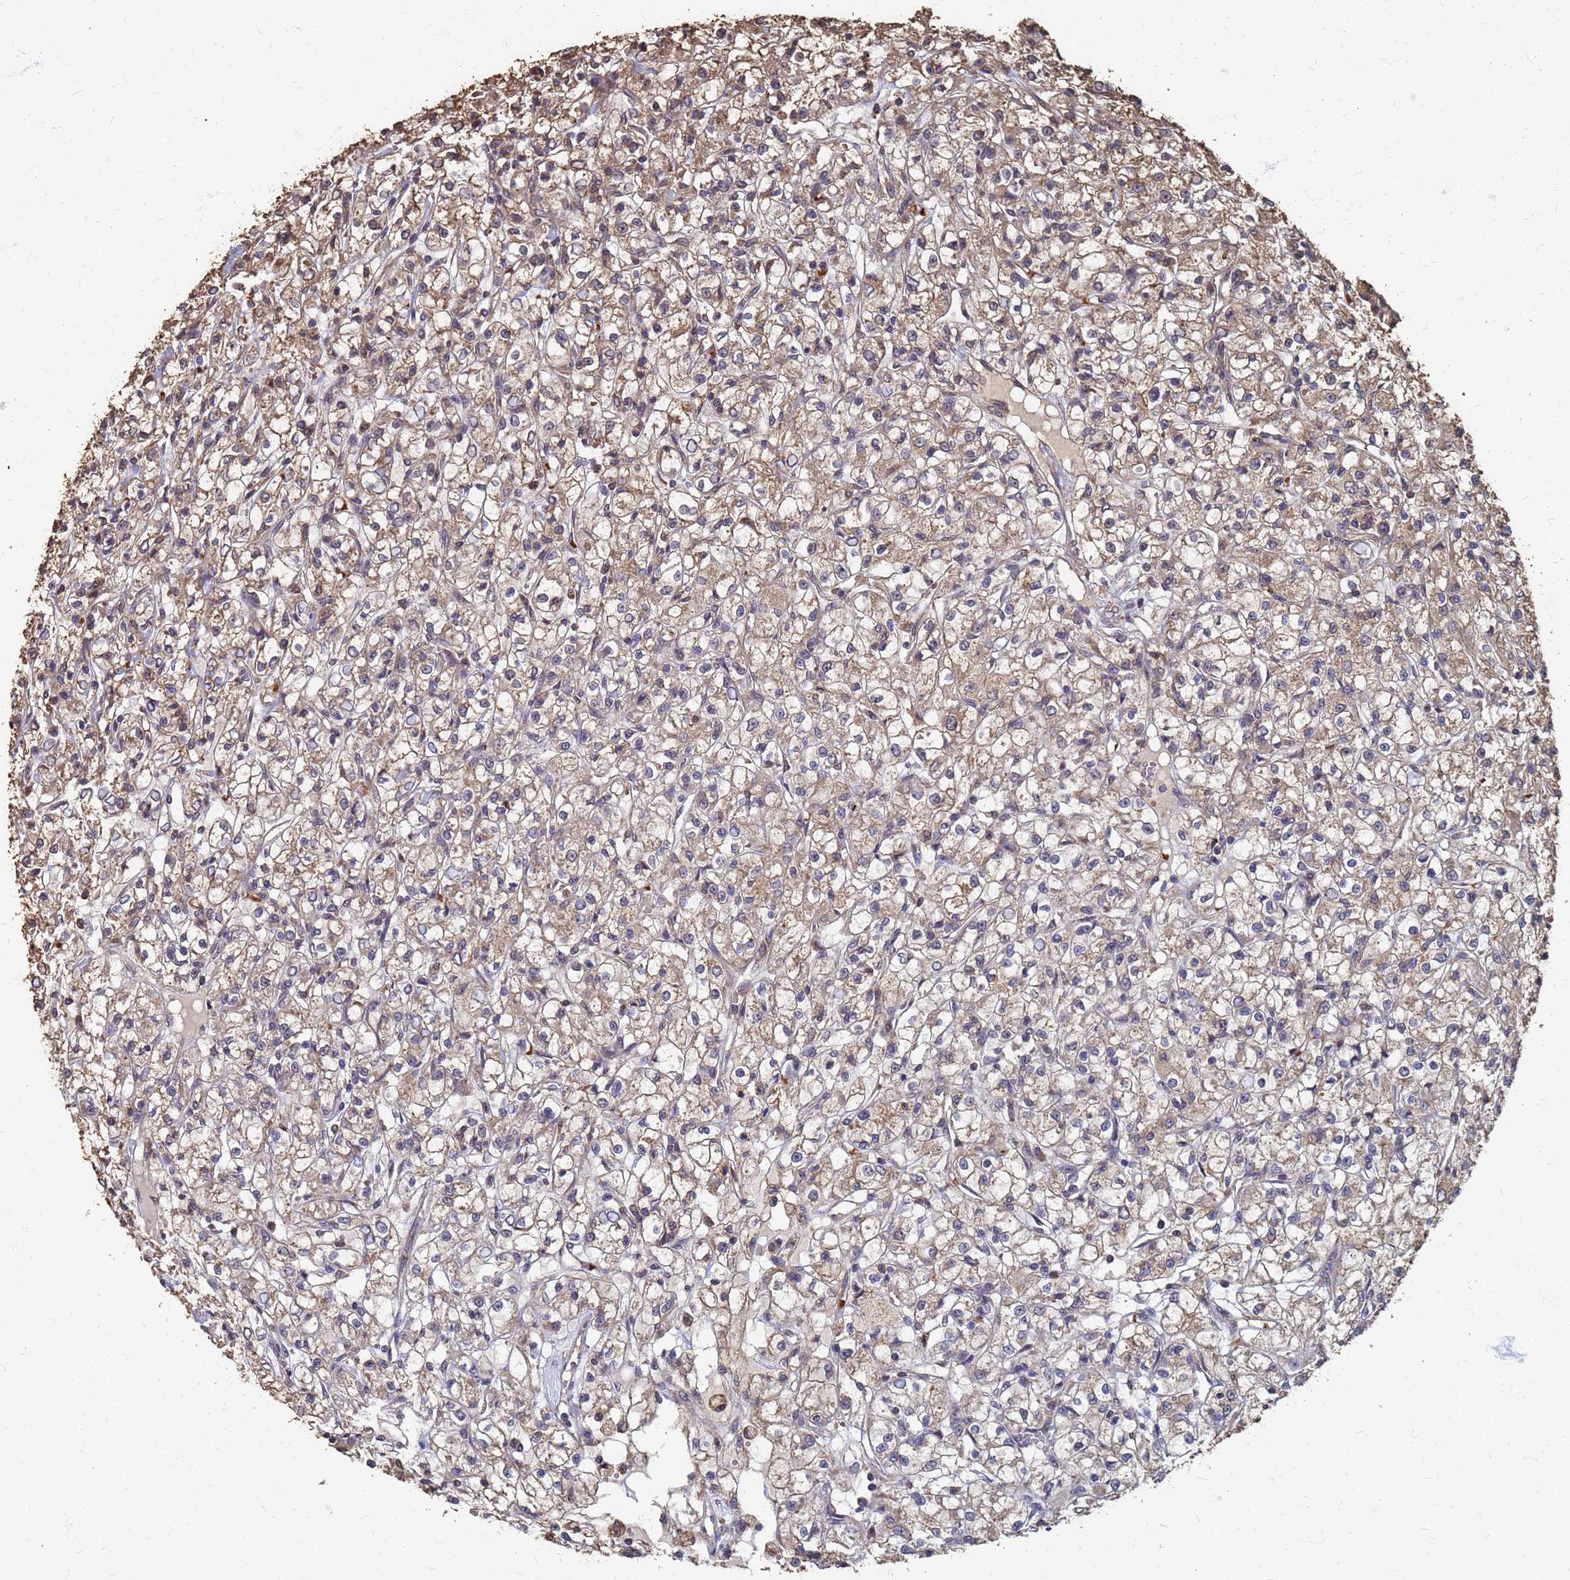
{"staining": {"intensity": "weak", "quantity": ">75%", "location": "cytoplasmic/membranous"}, "tissue": "renal cancer", "cell_type": "Tumor cells", "image_type": "cancer", "snomed": [{"axis": "morphology", "description": "Adenocarcinoma, NOS"}, {"axis": "topography", "description": "Kidney"}], "caption": "The immunohistochemical stain labels weak cytoplasmic/membranous staining in tumor cells of adenocarcinoma (renal) tissue. (brown staining indicates protein expression, while blue staining denotes nuclei).", "gene": "DPH5", "patient": {"sex": "female", "age": 59}}